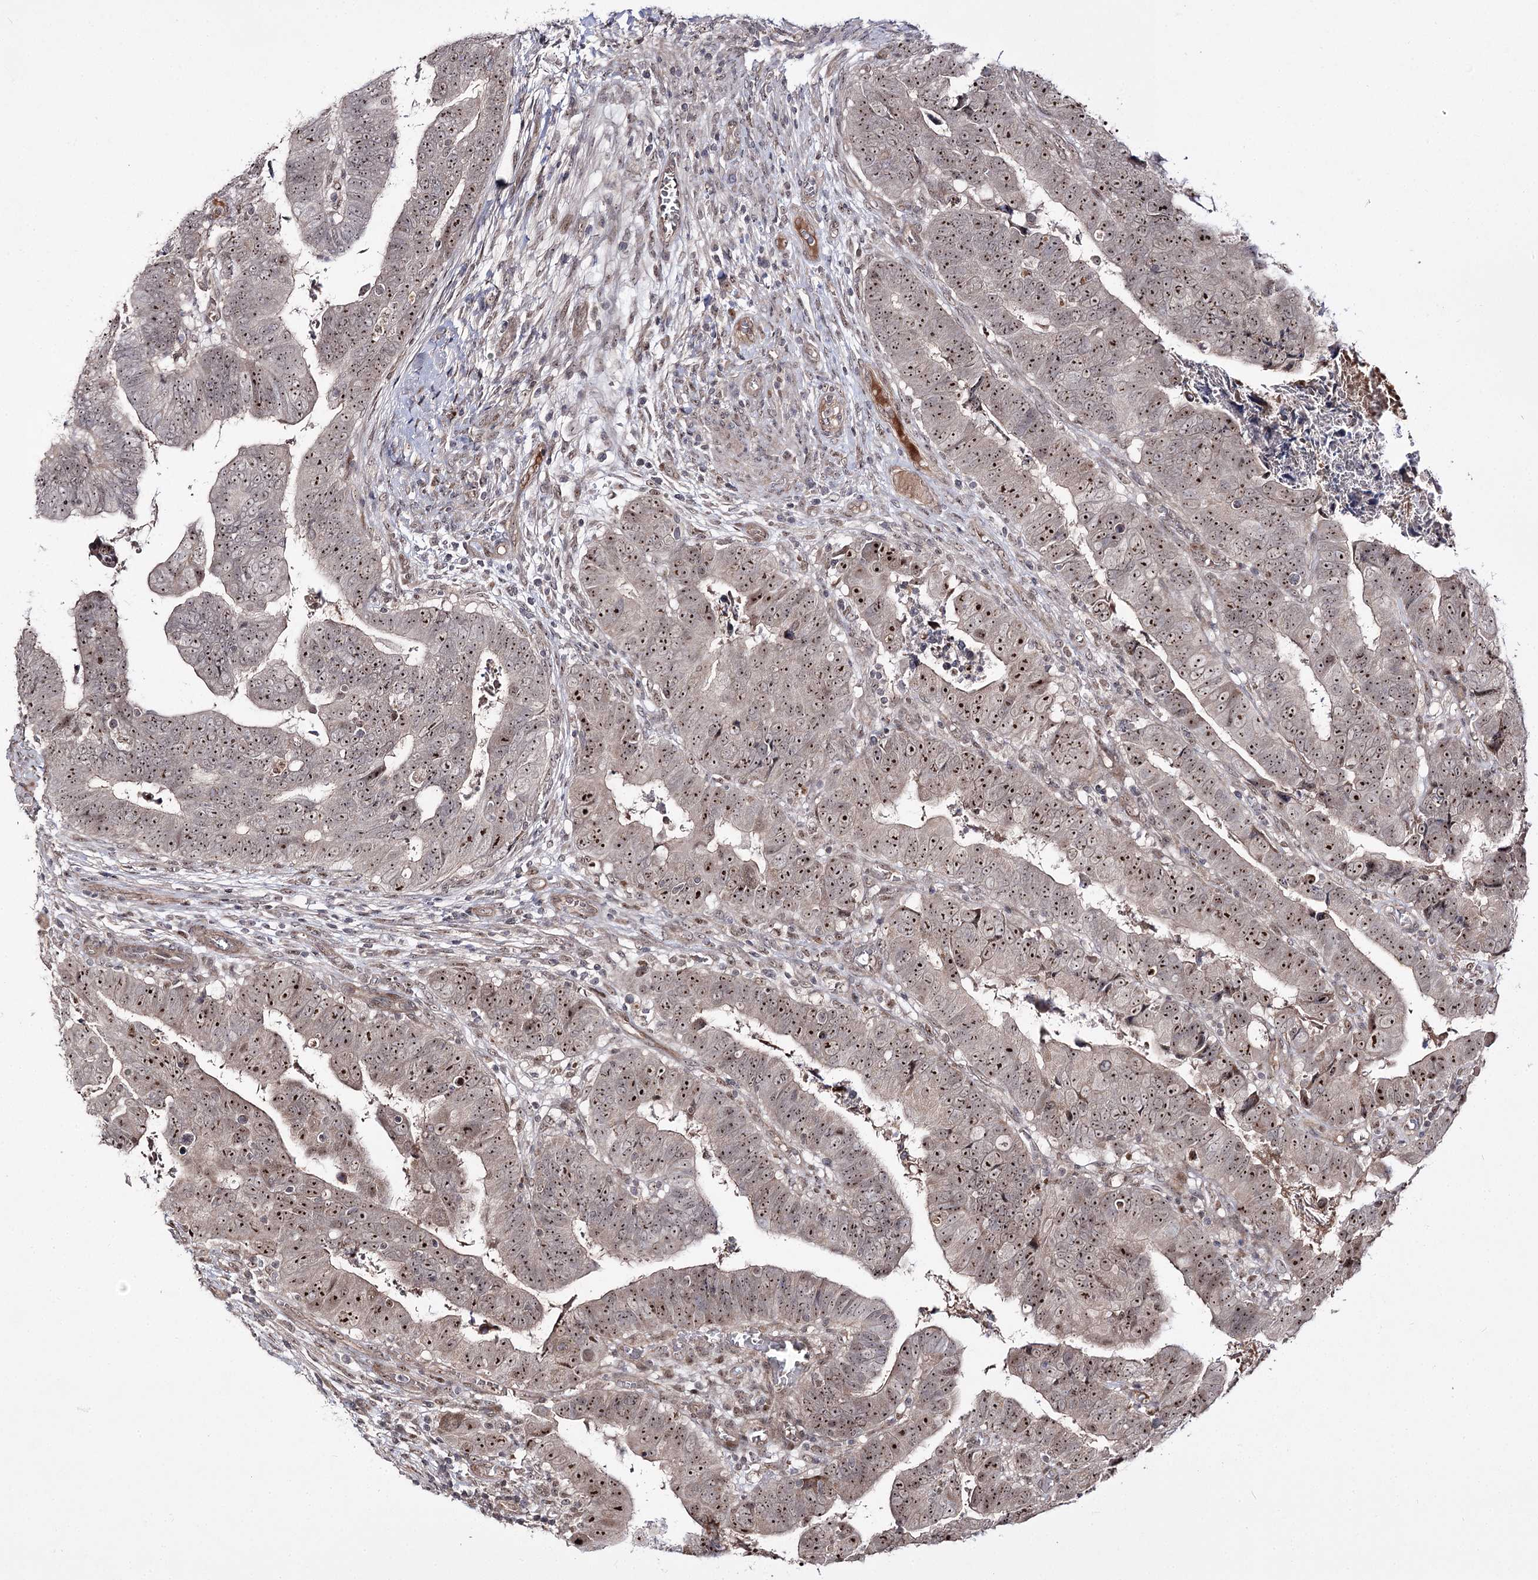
{"staining": {"intensity": "strong", "quantity": ">75%", "location": "nuclear"}, "tissue": "colorectal cancer", "cell_type": "Tumor cells", "image_type": "cancer", "snomed": [{"axis": "morphology", "description": "Normal tissue, NOS"}, {"axis": "morphology", "description": "Adenocarcinoma, NOS"}, {"axis": "topography", "description": "Rectum"}], "caption": "Tumor cells exhibit high levels of strong nuclear staining in approximately >75% of cells in adenocarcinoma (colorectal).", "gene": "RRP9", "patient": {"sex": "female", "age": 65}}